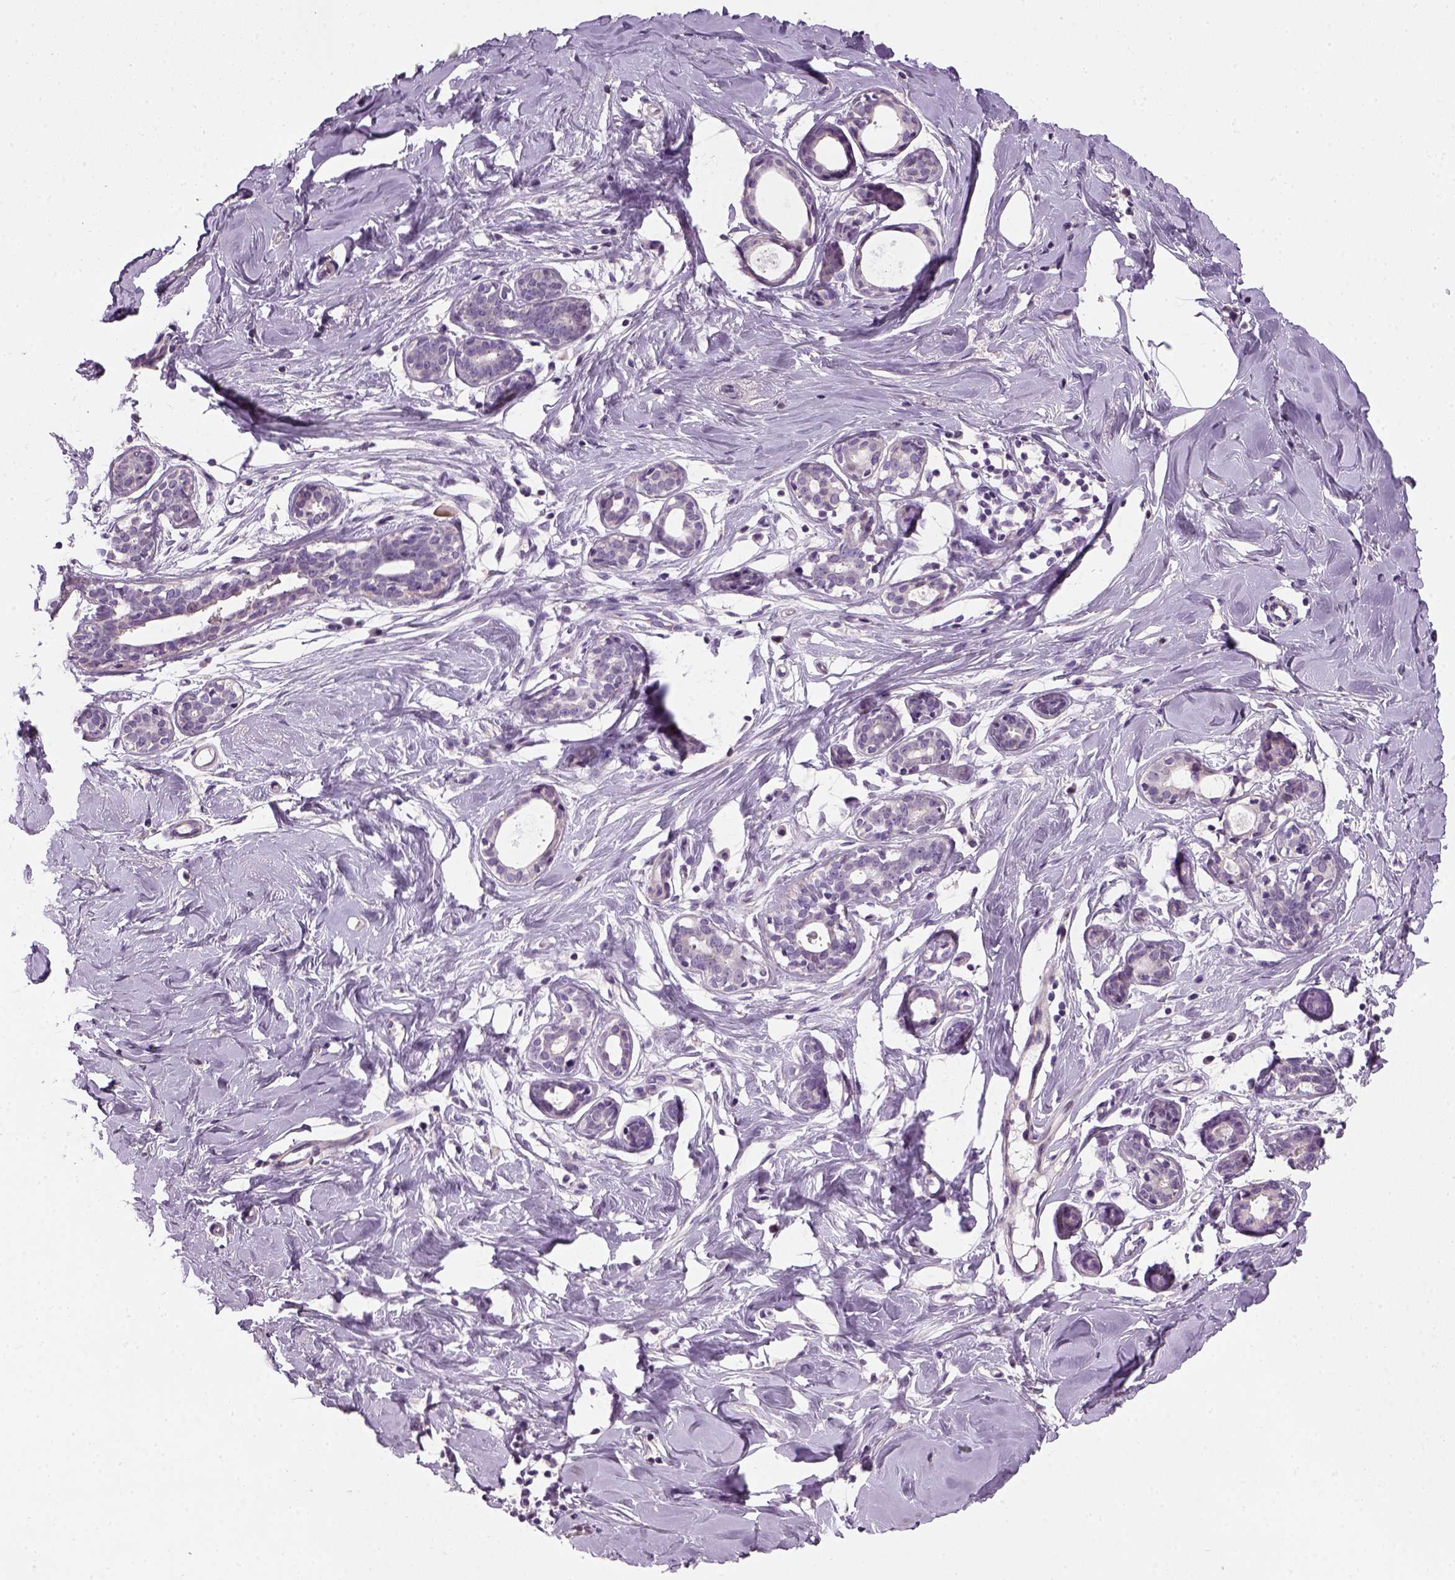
{"staining": {"intensity": "negative", "quantity": "none", "location": "none"}, "tissue": "breast", "cell_type": "Adipocytes", "image_type": "normal", "snomed": [{"axis": "morphology", "description": "Normal tissue, NOS"}, {"axis": "topography", "description": "Breast"}], "caption": "DAB (3,3'-diaminobenzidine) immunohistochemical staining of normal breast shows no significant expression in adipocytes.", "gene": "ELOVL3", "patient": {"sex": "female", "age": 27}}